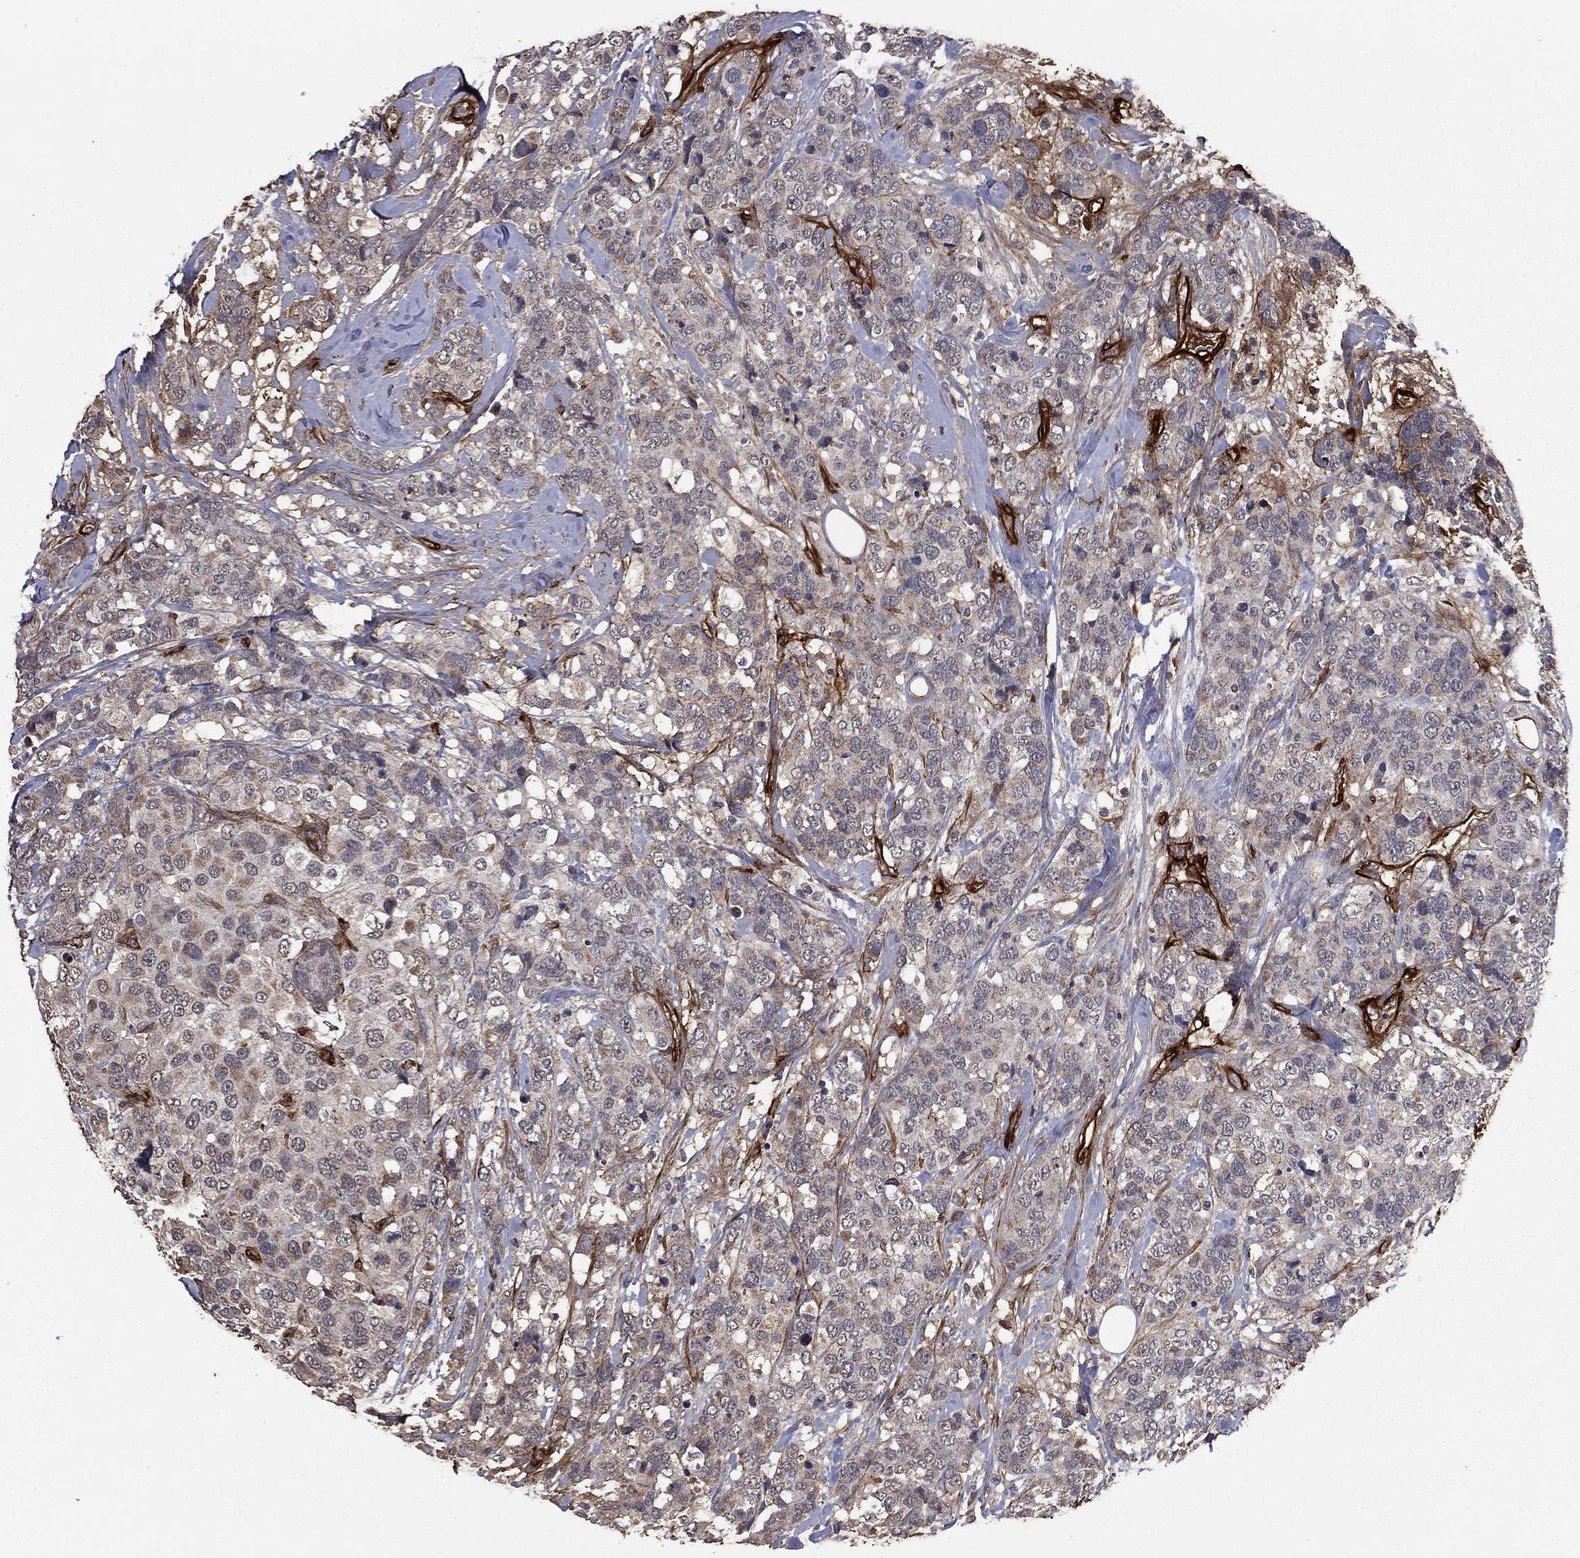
{"staining": {"intensity": "negative", "quantity": "none", "location": "none"}, "tissue": "breast cancer", "cell_type": "Tumor cells", "image_type": "cancer", "snomed": [{"axis": "morphology", "description": "Lobular carcinoma"}, {"axis": "topography", "description": "Breast"}], "caption": "IHC histopathology image of breast lobular carcinoma stained for a protein (brown), which displays no staining in tumor cells.", "gene": "COL18A1", "patient": {"sex": "female", "age": 59}}